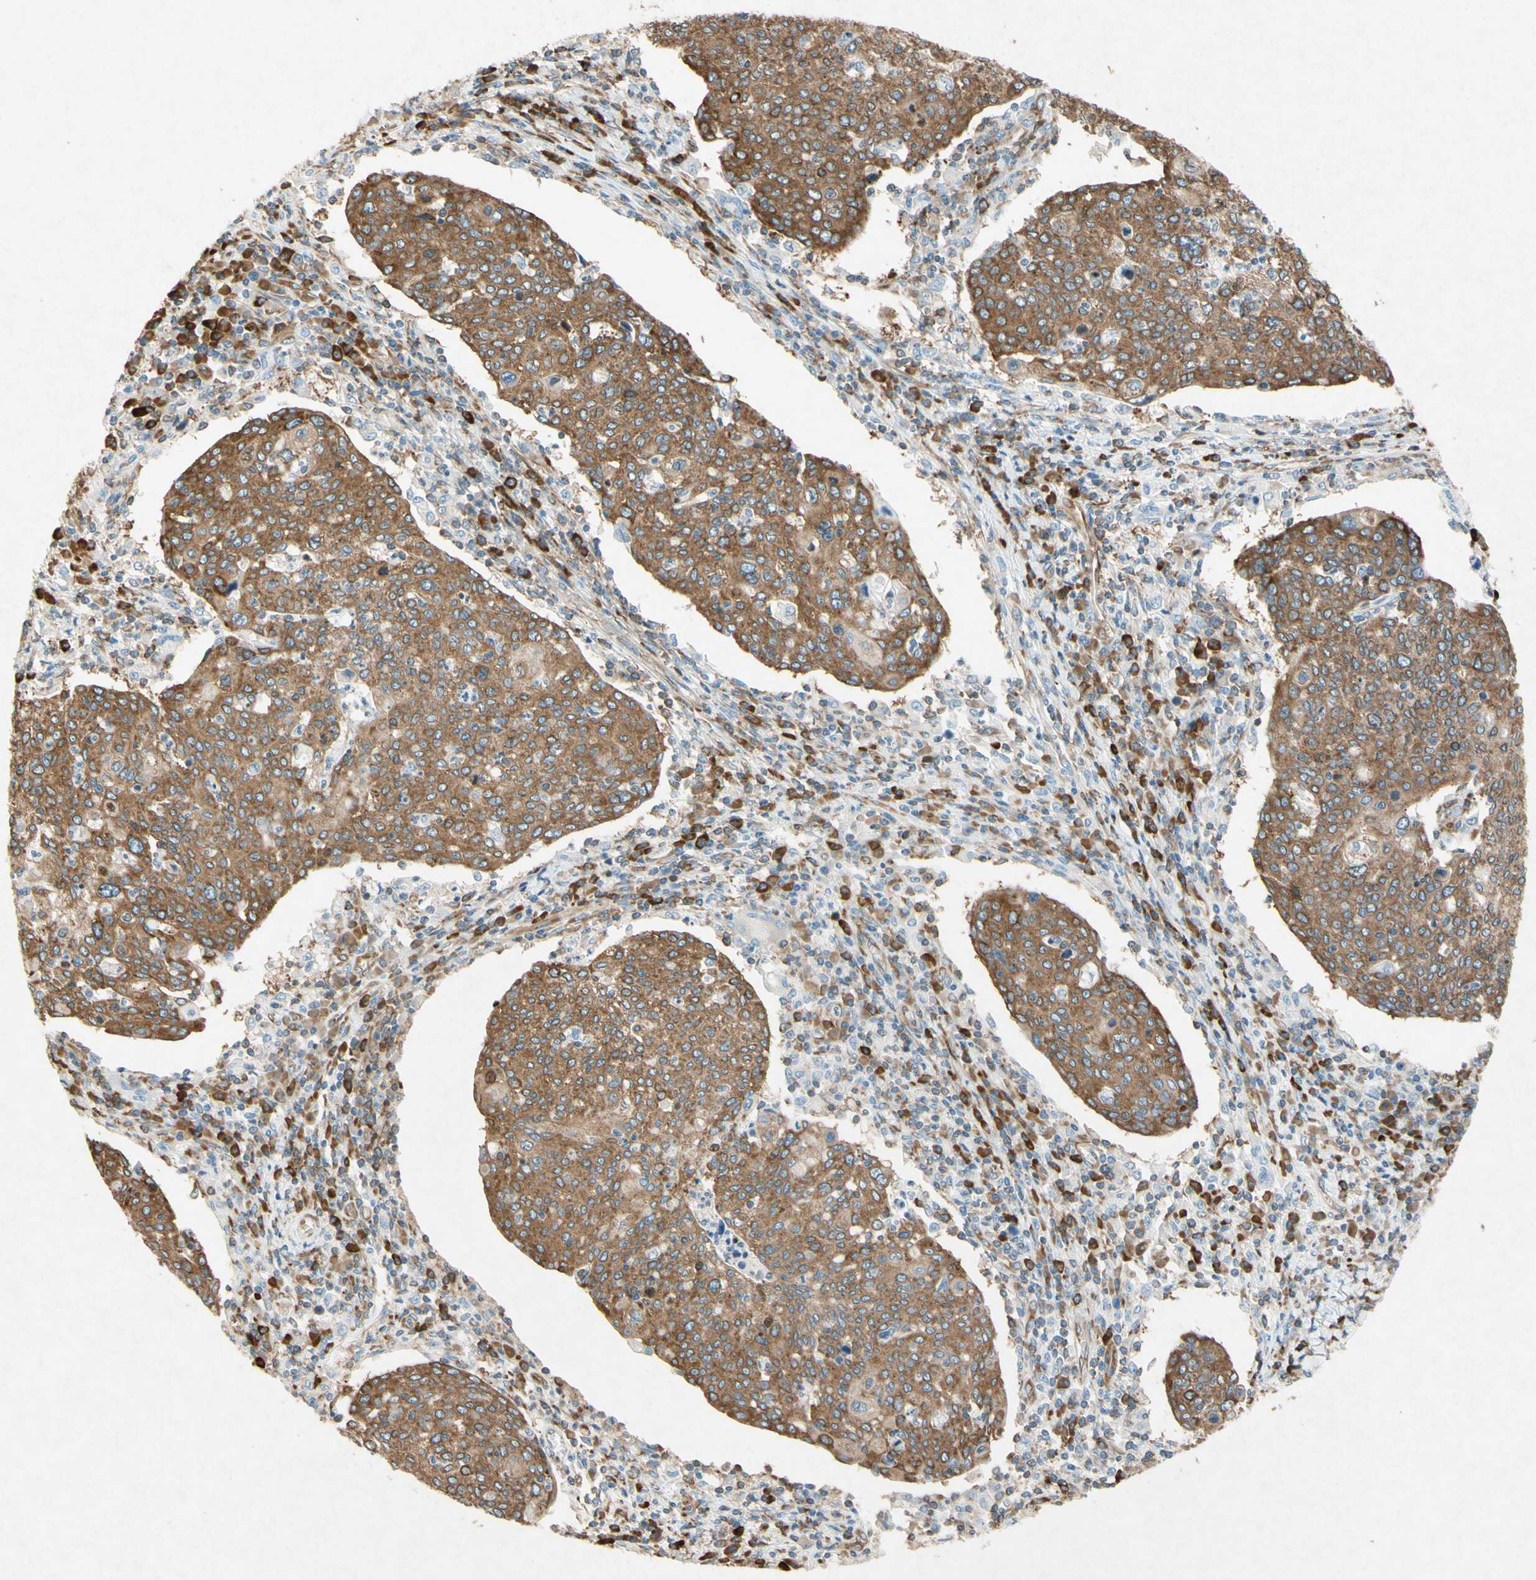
{"staining": {"intensity": "moderate", "quantity": ">75%", "location": "cytoplasmic/membranous"}, "tissue": "cervical cancer", "cell_type": "Tumor cells", "image_type": "cancer", "snomed": [{"axis": "morphology", "description": "Squamous cell carcinoma, NOS"}, {"axis": "topography", "description": "Cervix"}], "caption": "Cervical cancer (squamous cell carcinoma) stained with a protein marker exhibits moderate staining in tumor cells.", "gene": "PABPC1", "patient": {"sex": "female", "age": 40}}